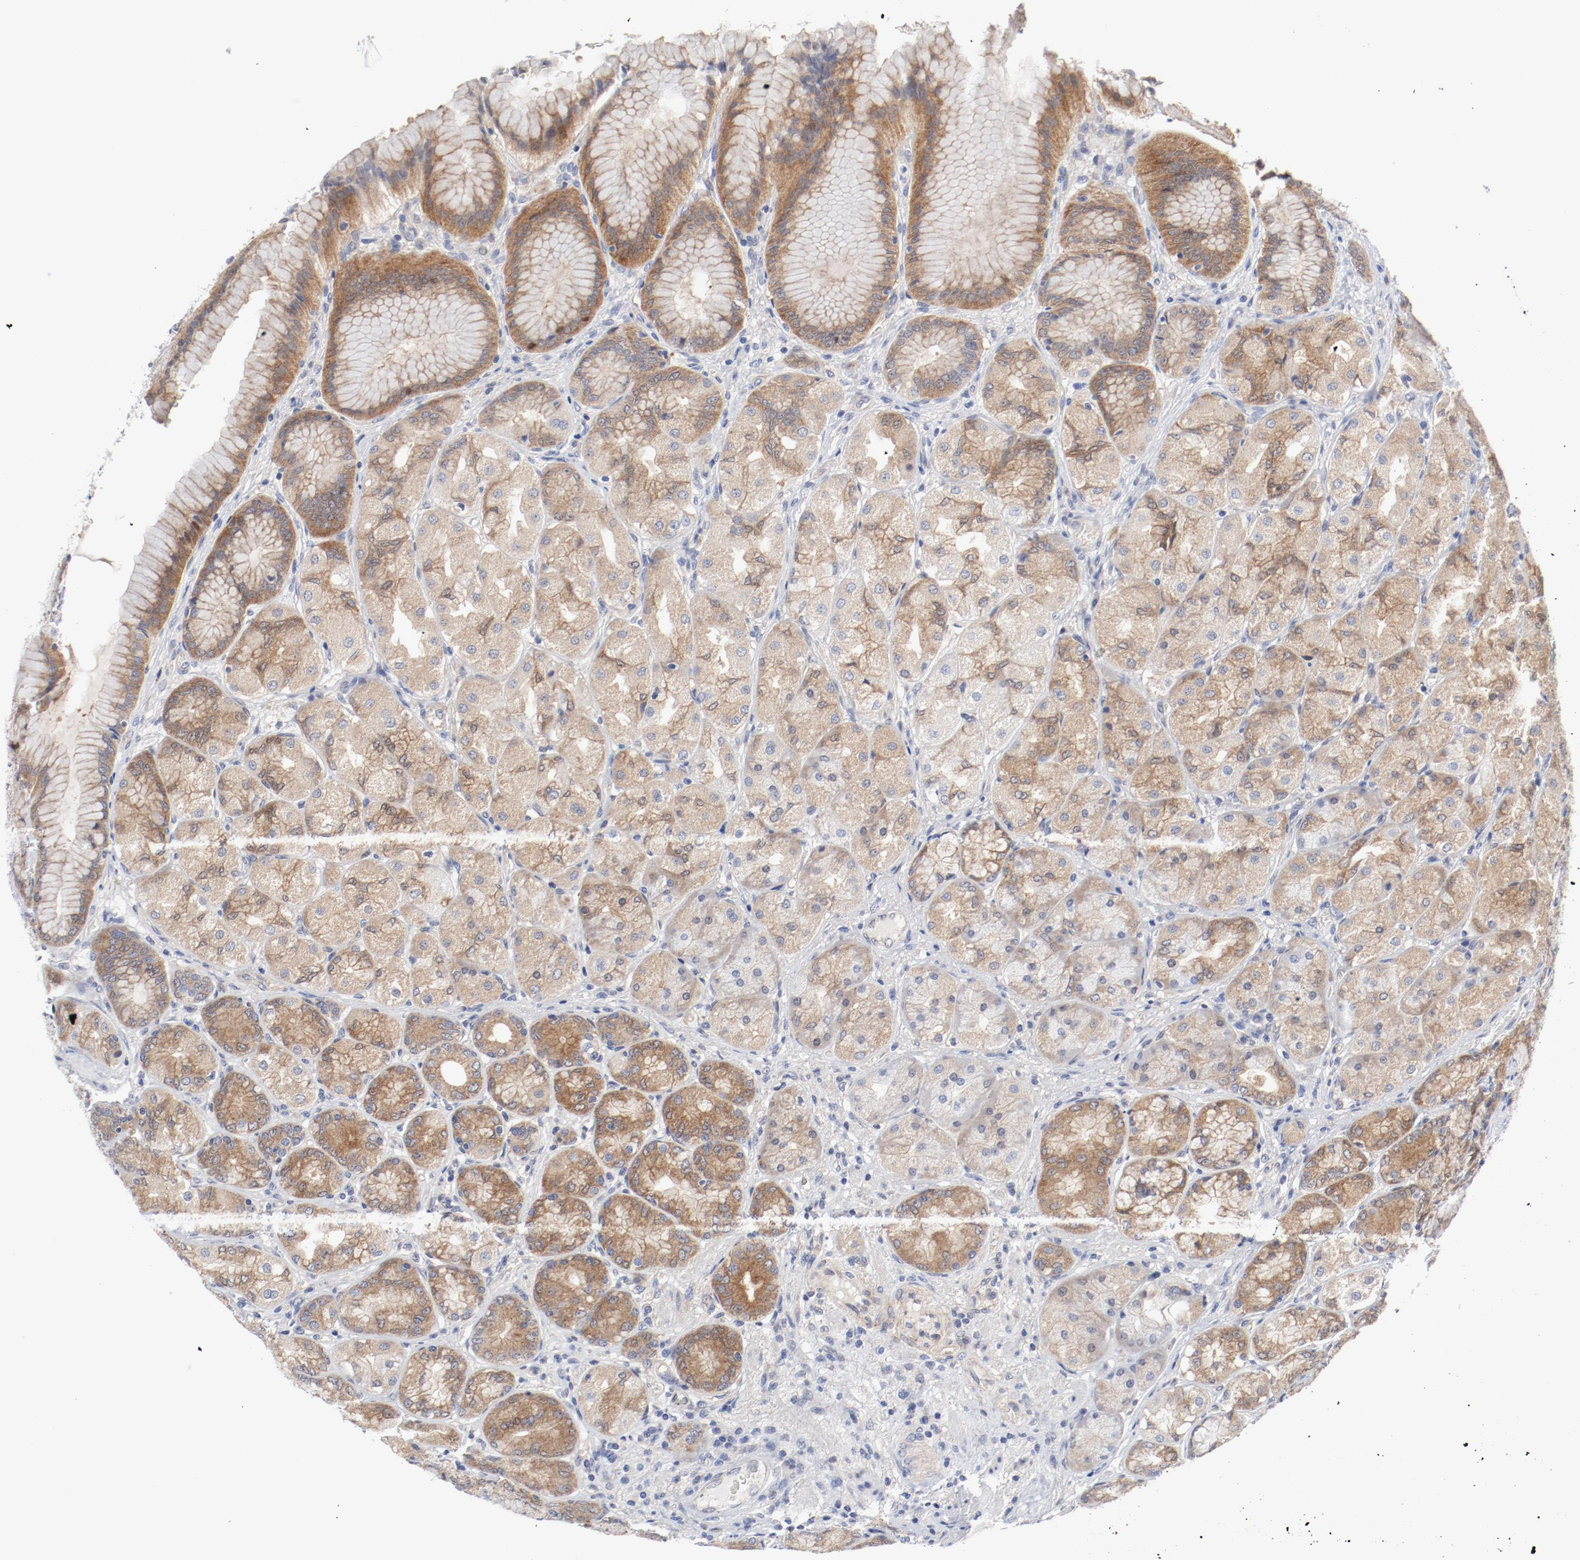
{"staining": {"intensity": "moderate", "quantity": ">75%", "location": "cytoplasmic/membranous"}, "tissue": "stomach", "cell_type": "Glandular cells", "image_type": "normal", "snomed": [{"axis": "morphology", "description": "Normal tissue, NOS"}, {"axis": "morphology", "description": "Adenocarcinoma, NOS"}, {"axis": "topography", "description": "Stomach"}, {"axis": "topography", "description": "Stomach, lower"}], "caption": "Human stomach stained for a protein (brown) demonstrates moderate cytoplasmic/membranous positive staining in approximately >75% of glandular cells.", "gene": "BAD", "patient": {"sex": "female", "age": 65}}